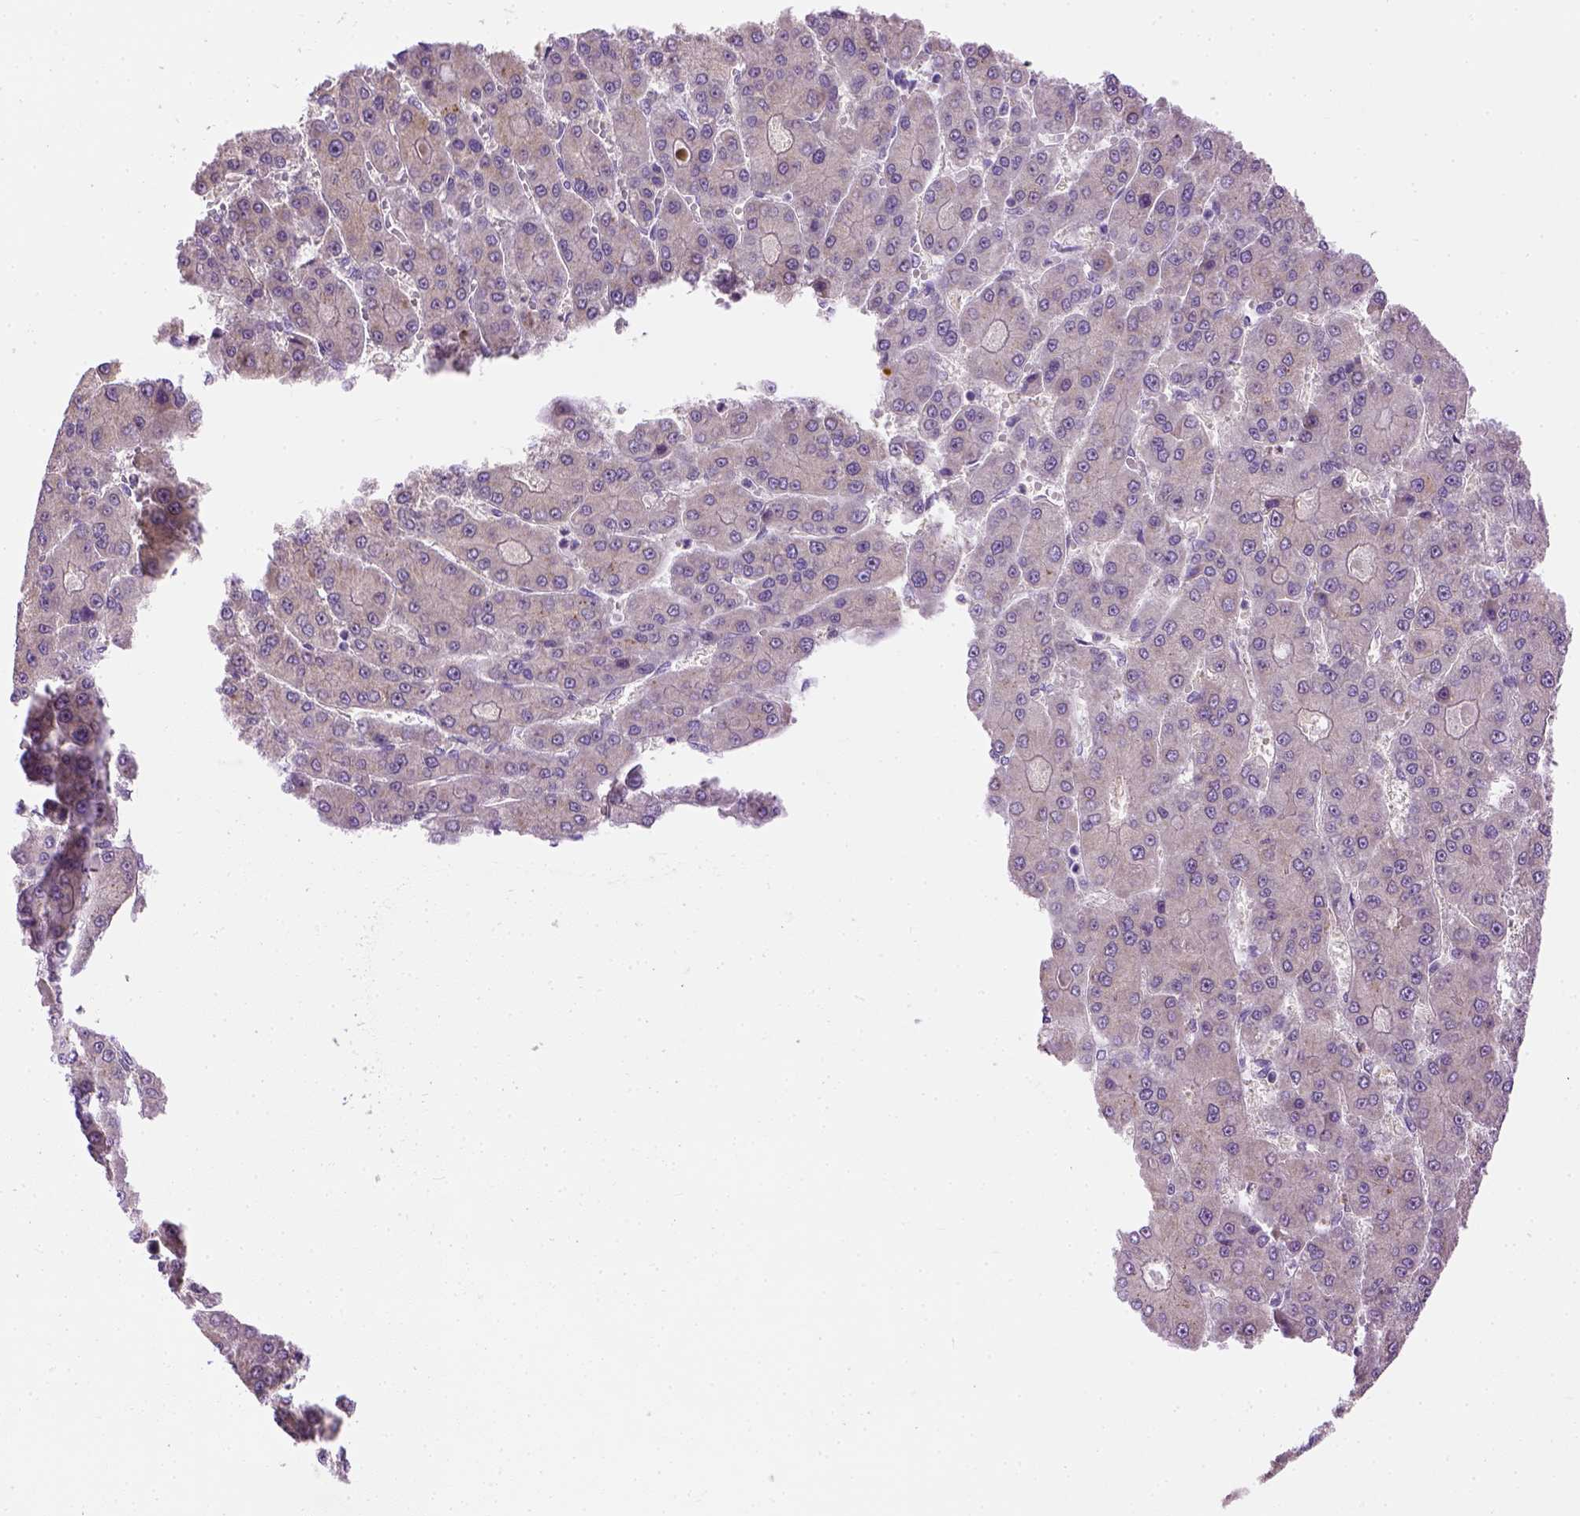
{"staining": {"intensity": "negative", "quantity": "none", "location": "none"}, "tissue": "liver cancer", "cell_type": "Tumor cells", "image_type": "cancer", "snomed": [{"axis": "morphology", "description": "Carcinoma, Hepatocellular, NOS"}, {"axis": "topography", "description": "Liver"}], "caption": "The photomicrograph shows no staining of tumor cells in liver hepatocellular carcinoma. (DAB immunohistochemistry, high magnification).", "gene": "UTP4", "patient": {"sex": "male", "age": 70}}